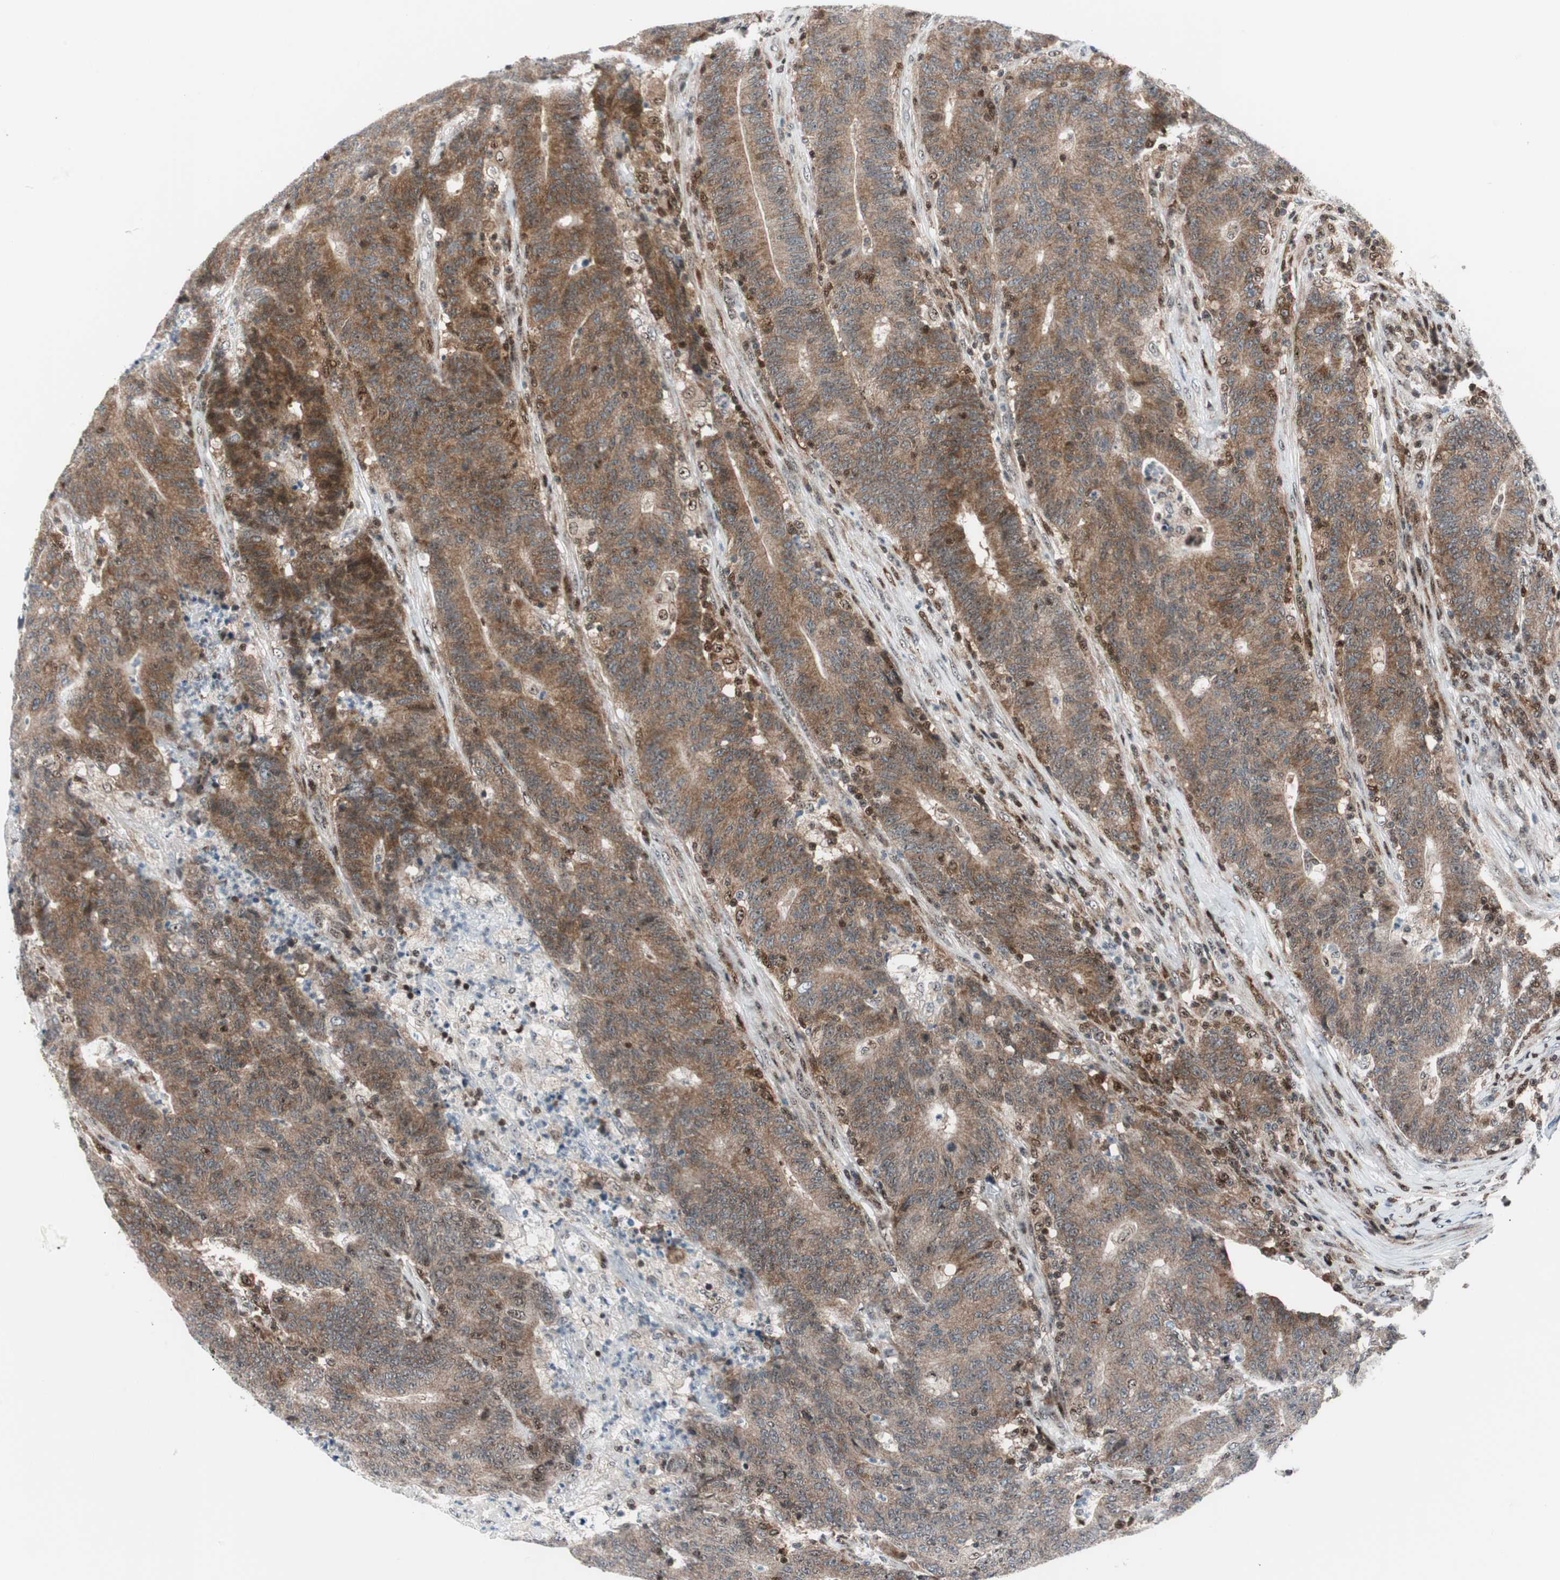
{"staining": {"intensity": "moderate", "quantity": ">75%", "location": "cytoplasmic/membranous"}, "tissue": "colorectal cancer", "cell_type": "Tumor cells", "image_type": "cancer", "snomed": [{"axis": "morphology", "description": "Normal tissue, NOS"}, {"axis": "morphology", "description": "Adenocarcinoma, NOS"}, {"axis": "topography", "description": "Colon"}], "caption": "Human colorectal adenocarcinoma stained with a brown dye reveals moderate cytoplasmic/membranous positive expression in approximately >75% of tumor cells.", "gene": "RGS10", "patient": {"sex": "female", "age": 75}}